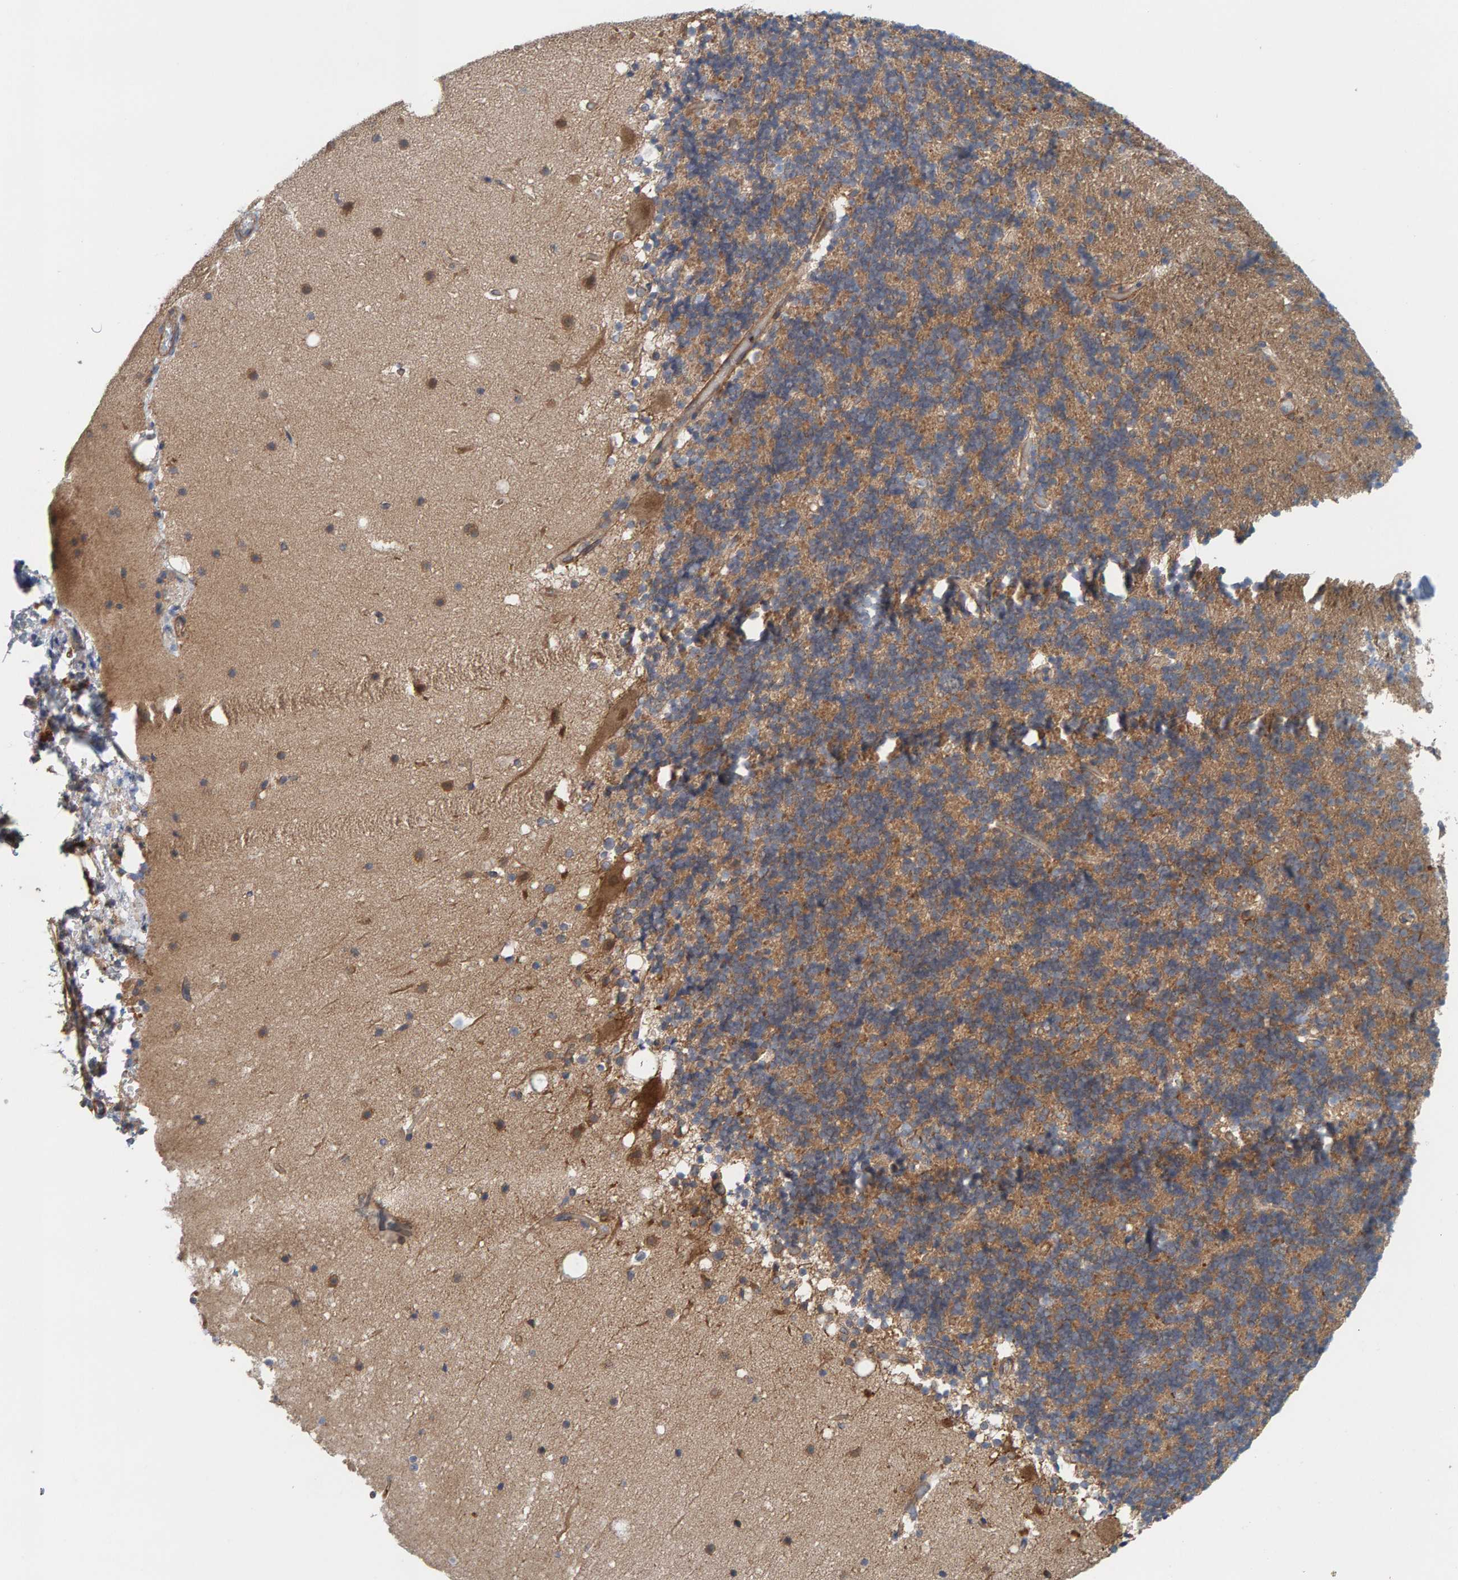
{"staining": {"intensity": "moderate", "quantity": "25%-75%", "location": "cytoplasmic/membranous"}, "tissue": "cerebellum", "cell_type": "Cells in granular layer", "image_type": "normal", "snomed": [{"axis": "morphology", "description": "Normal tissue, NOS"}, {"axis": "topography", "description": "Cerebellum"}], "caption": "Human cerebellum stained for a protein (brown) reveals moderate cytoplasmic/membranous positive staining in about 25%-75% of cells in granular layer.", "gene": "UBAP1", "patient": {"sex": "male", "age": 57}}